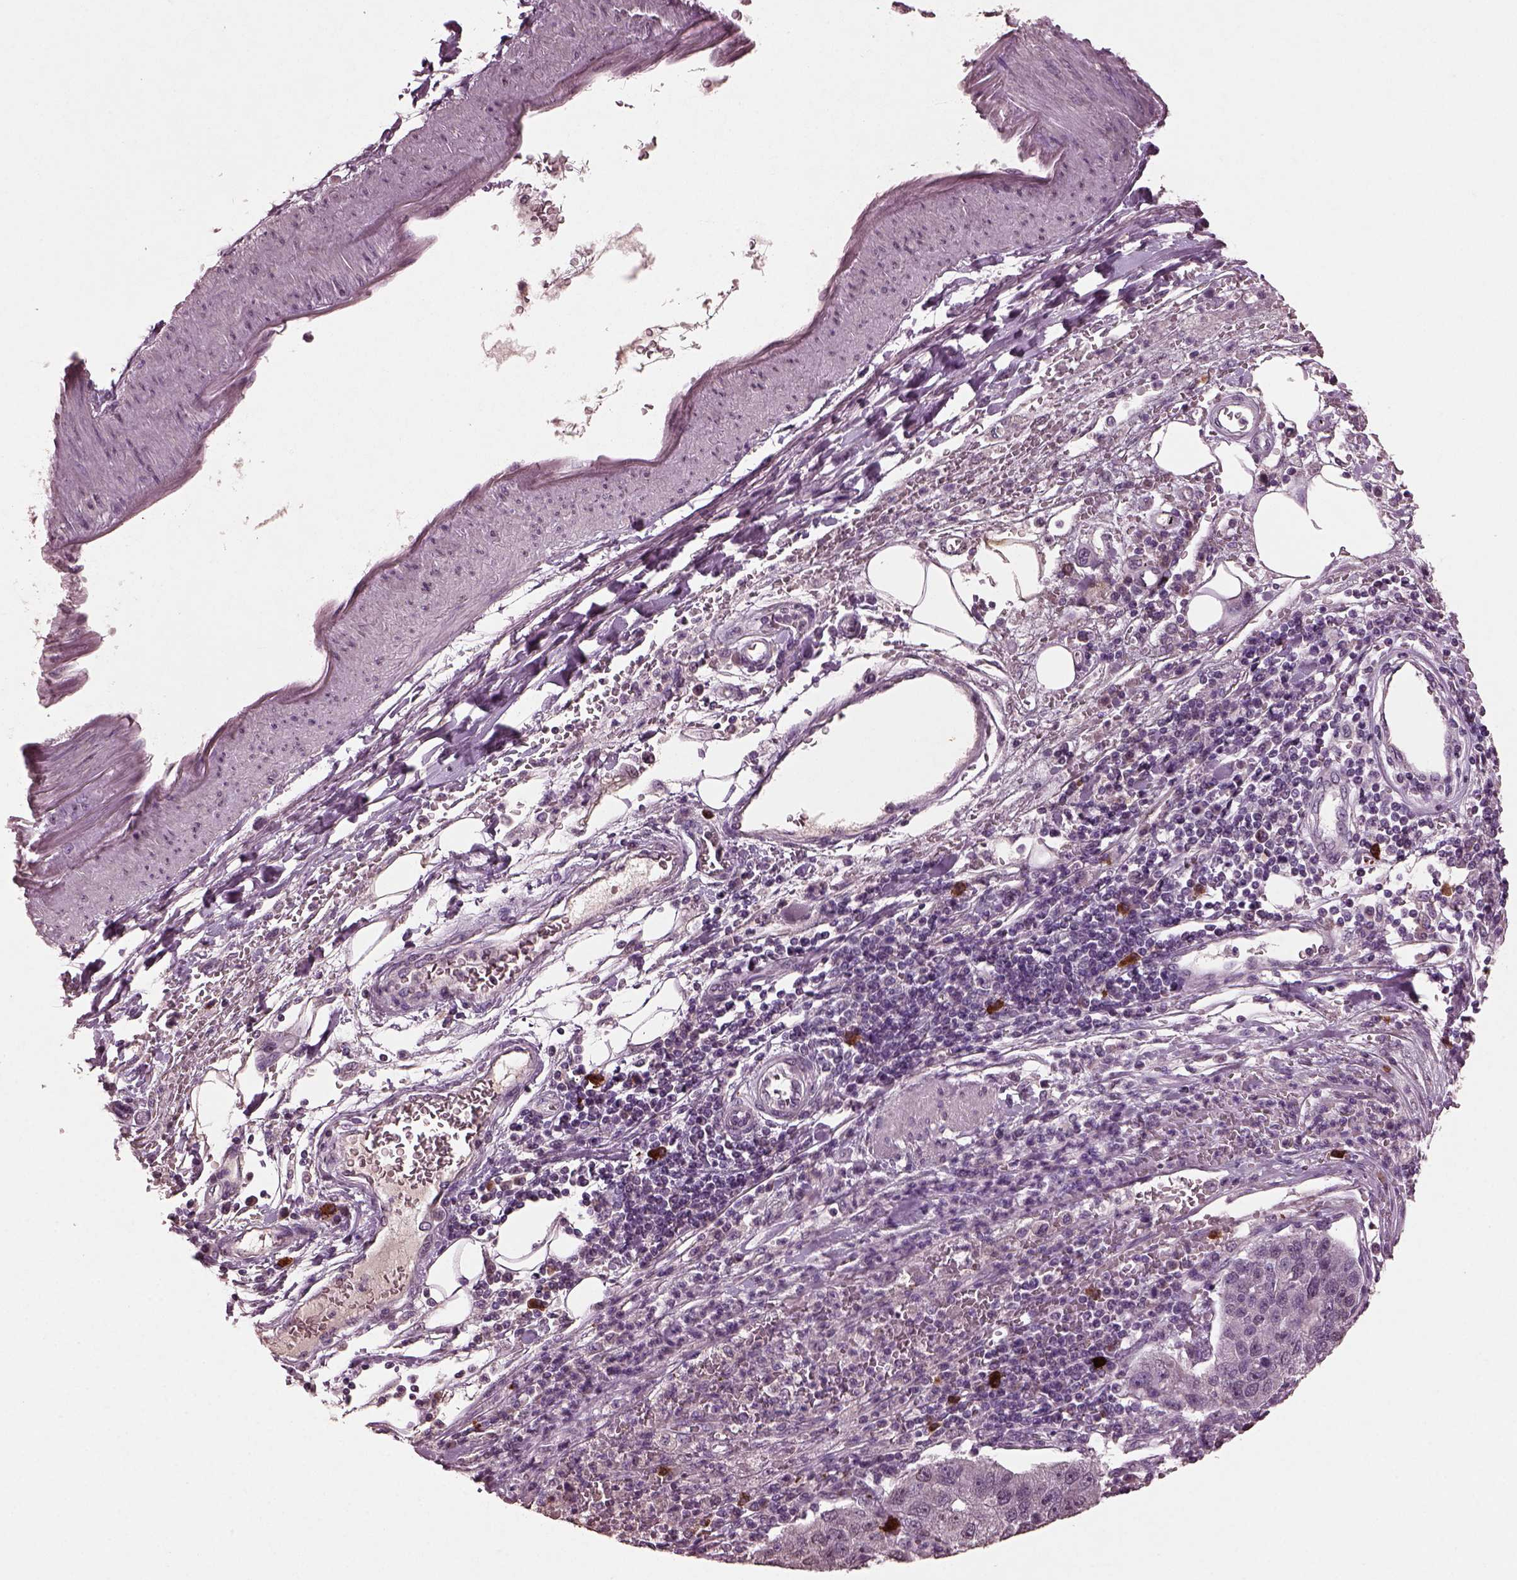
{"staining": {"intensity": "negative", "quantity": "none", "location": "none"}, "tissue": "pancreatic cancer", "cell_type": "Tumor cells", "image_type": "cancer", "snomed": [{"axis": "morphology", "description": "Adenocarcinoma, NOS"}, {"axis": "topography", "description": "Pancreas"}], "caption": "The image exhibits no significant positivity in tumor cells of pancreatic cancer. (DAB immunohistochemistry visualized using brightfield microscopy, high magnification).", "gene": "IL18RAP", "patient": {"sex": "female", "age": 61}}